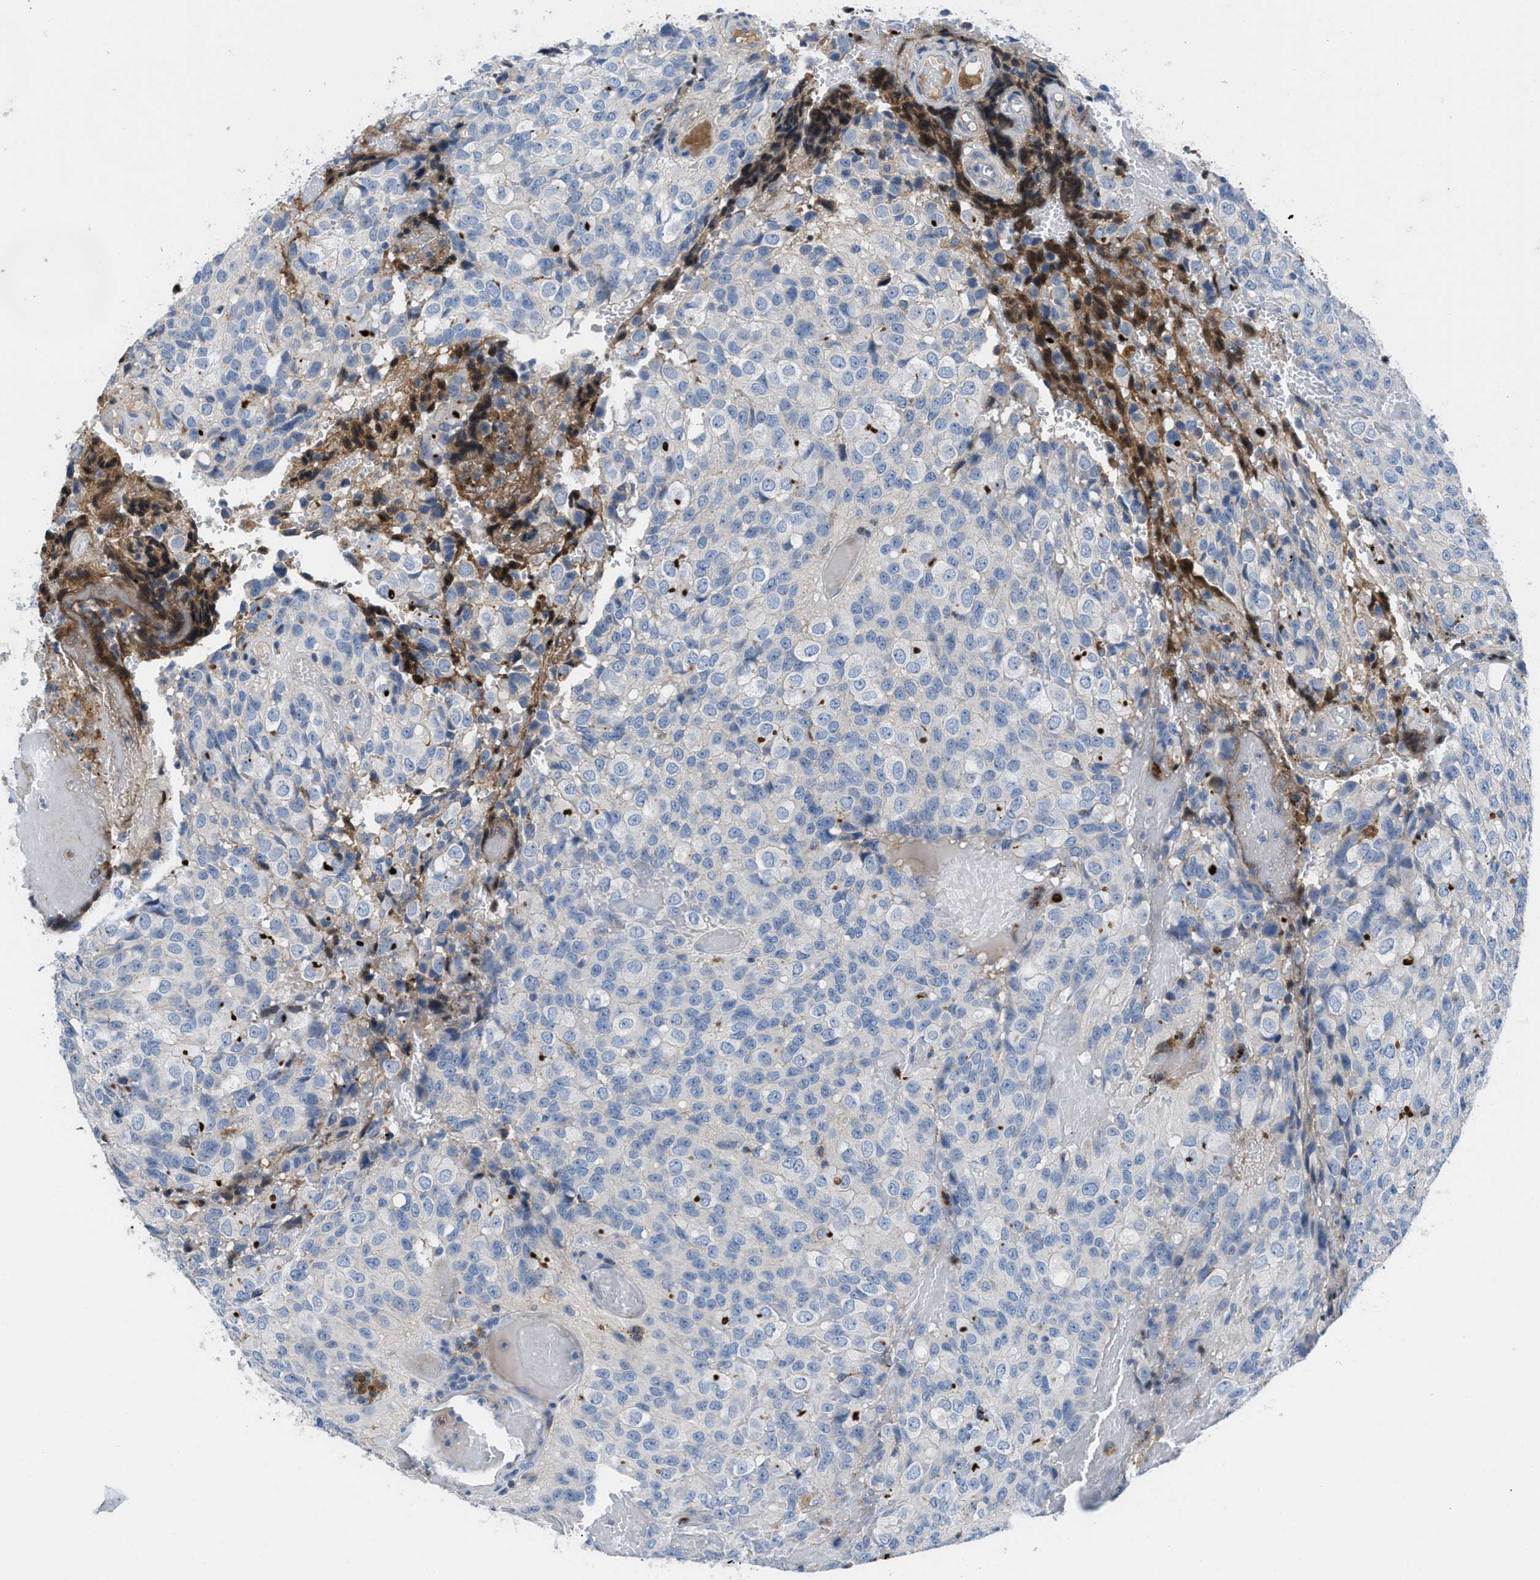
{"staining": {"intensity": "strong", "quantity": "<25%", "location": "cytoplasmic/membranous"}, "tissue": "glioma", "cell_type": "Tumor cells", "image_type": "cancer", "snomed": [{"axis": "morphology", "description": "Glioma, malignant, High grade"}, {"axis": "topography", "description": "Brain"}], "caption": "Immunohistochemical staining of human glioma reveals medium levels of strong cytoplasmic/membranous staining in about <25% of tumor cells.", "gene": "HPX", "patient": {"sex": "male", "age": 32}}